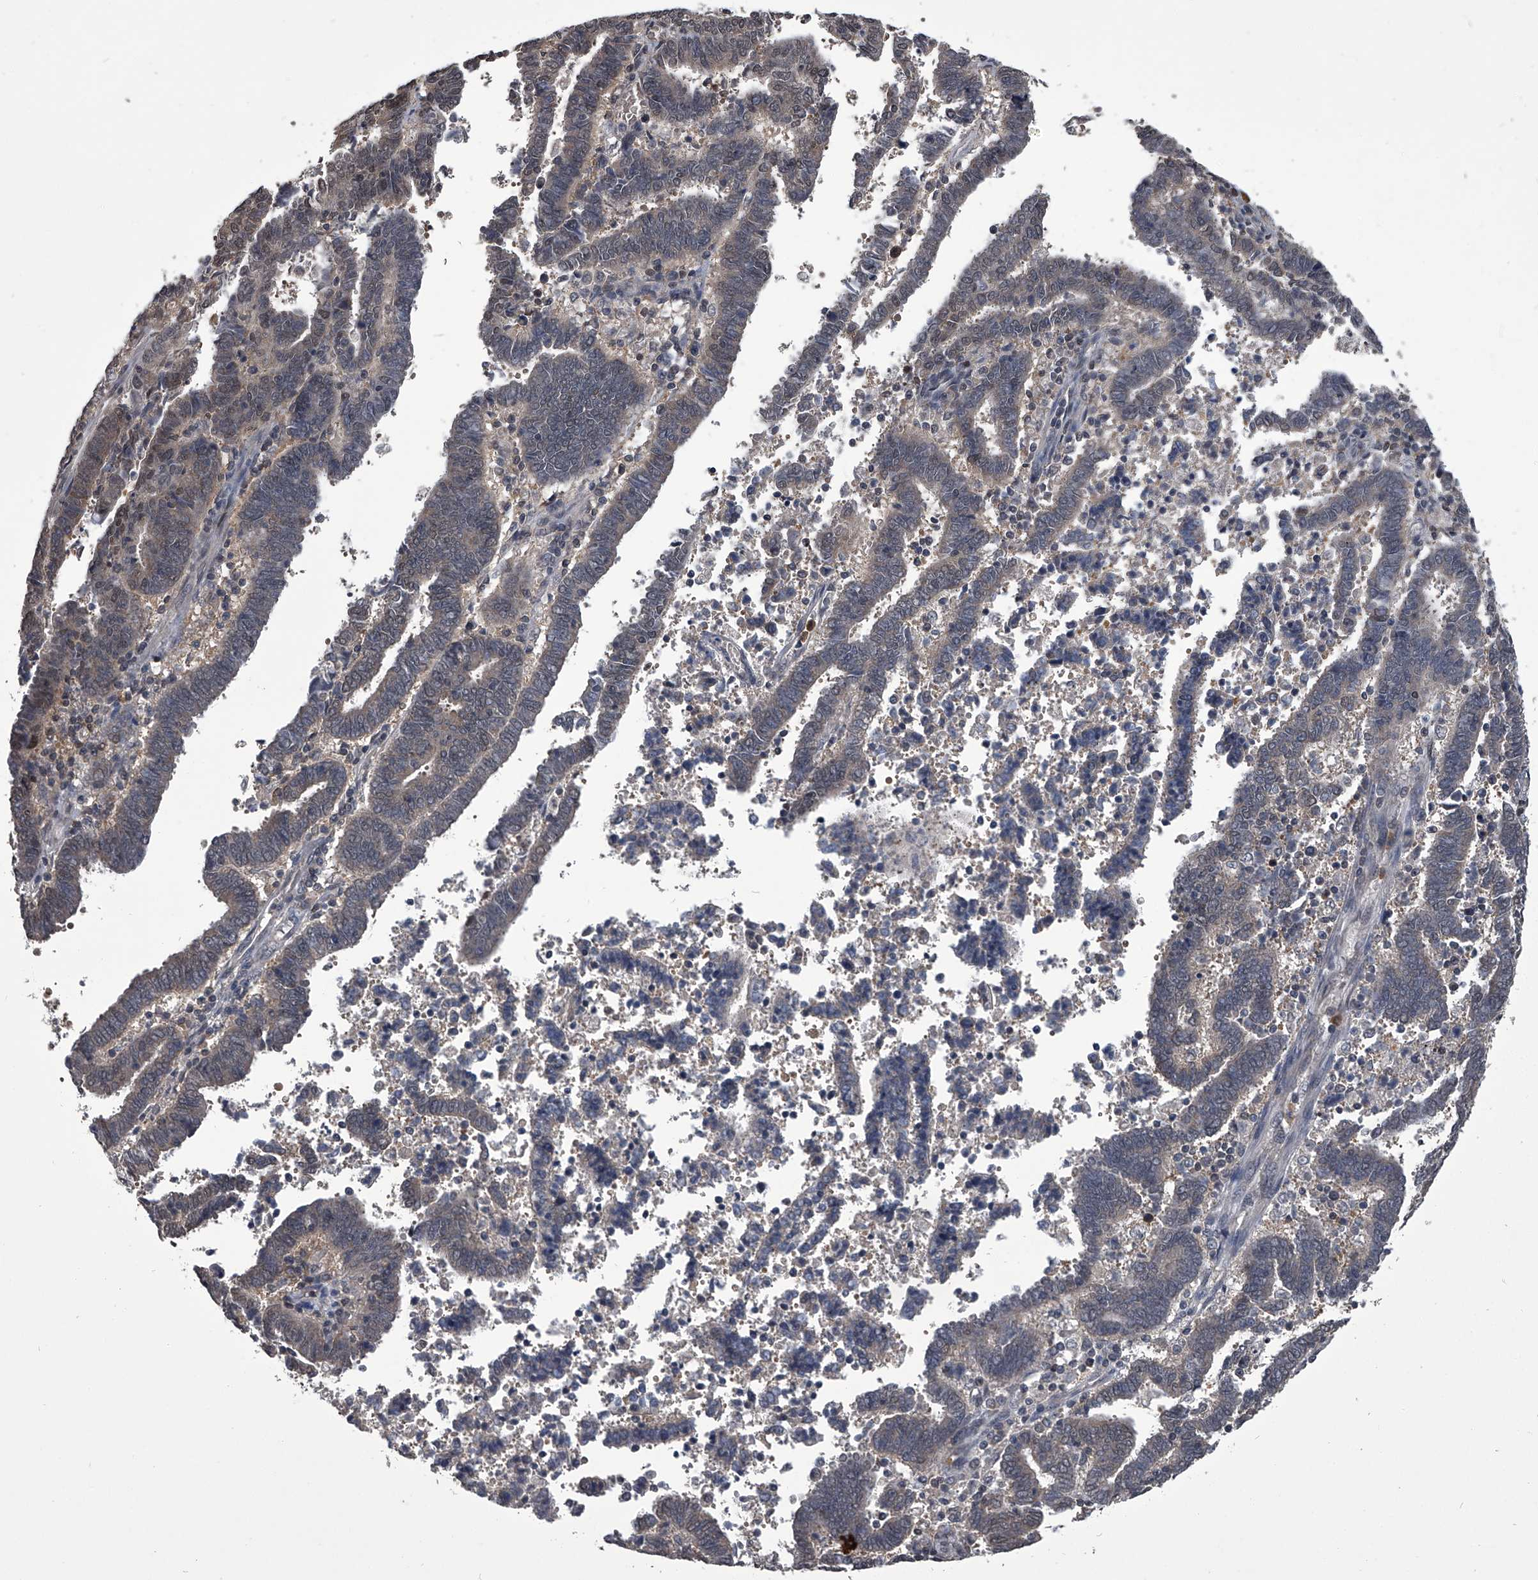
{"staining": {"intensity": "weak", "quantity": "<25%", "location": "cytoplasmic/membranous"}, "tissue": "endometrial cancer", "cell_type": "Tumor cells", "image_type": "cancer", "snomed": [{"axis": "morphology", "description": "Adenocarcinoma, NOS"}, {"axis": "topography", "description": "Uterus"}], "caption": "This histopathology image is of endometrial adenocarcinoma stained with immunohistochemistry (IHC) to label a protein in brown with the nuclei are counter-stained blue. There is no staining in tumor cells.", "gene": "TSNAX", "patient": {"sex": "female", "age": 83}}